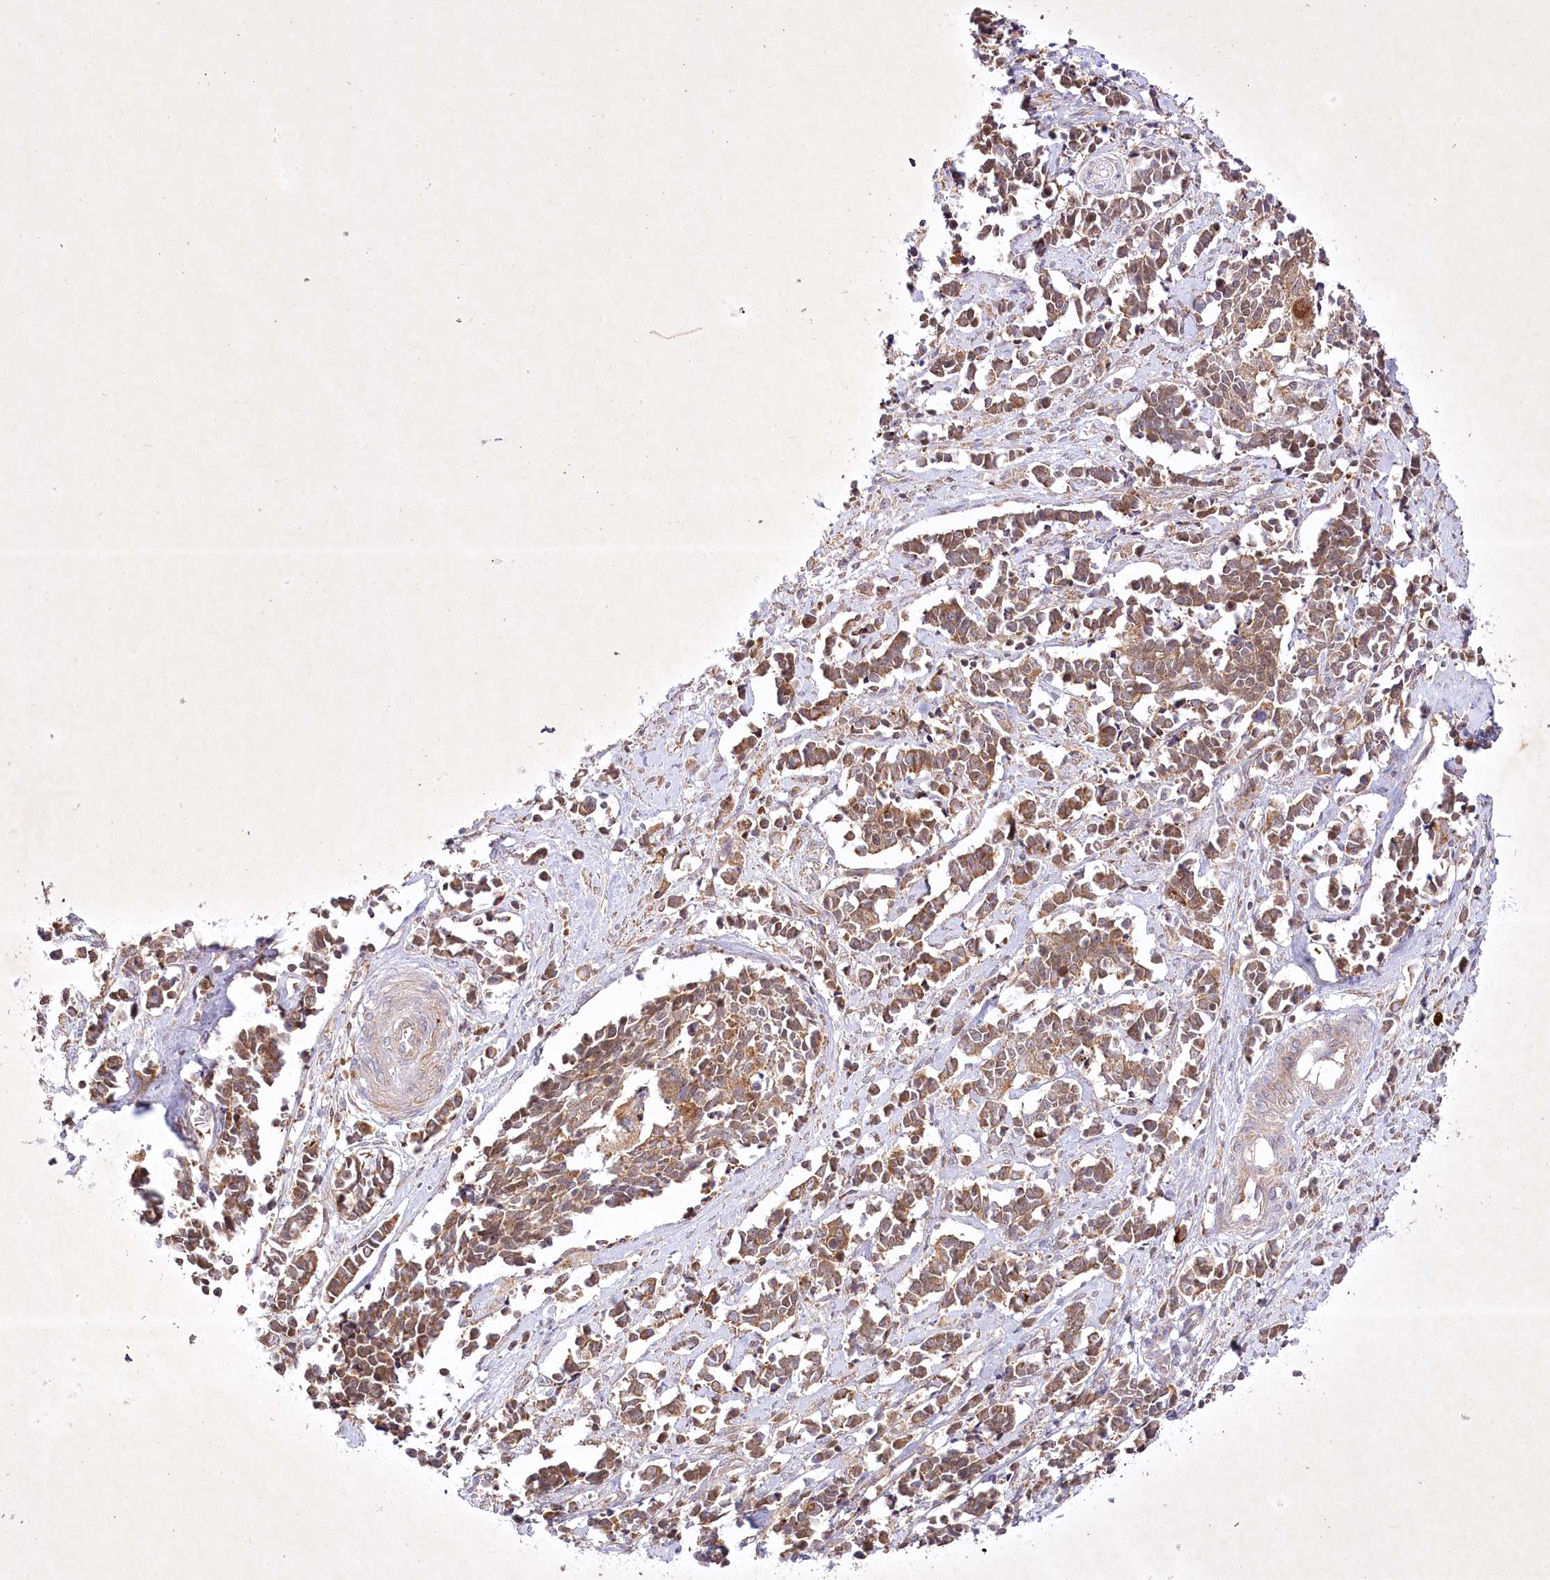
{"staining": {"intensity": "moderate", "quantity": ">75%", "location": "cytoplasmic/membranous"}, "tissue": "cervical cancer", "cell_type": "Tumor cells", "image_type": "cancer", "snomed": [{"axis": "morphology", "description": "Normal tissue, NOS"}, {"axis": "morphology", "description": "Squamous cell carcinoma, NOS"}, {"axis": "topography", "description": "Cervix"}], "caption": "Protein positivity by immunohistochemistry (IHC) demonstrates moderate cytoplasmic/membranous positivity in about >75% of tumor cells in cervical squamous cell carcinoma.", "gene": "OPA1", "patient": {"sex": "female", "age": 35}}